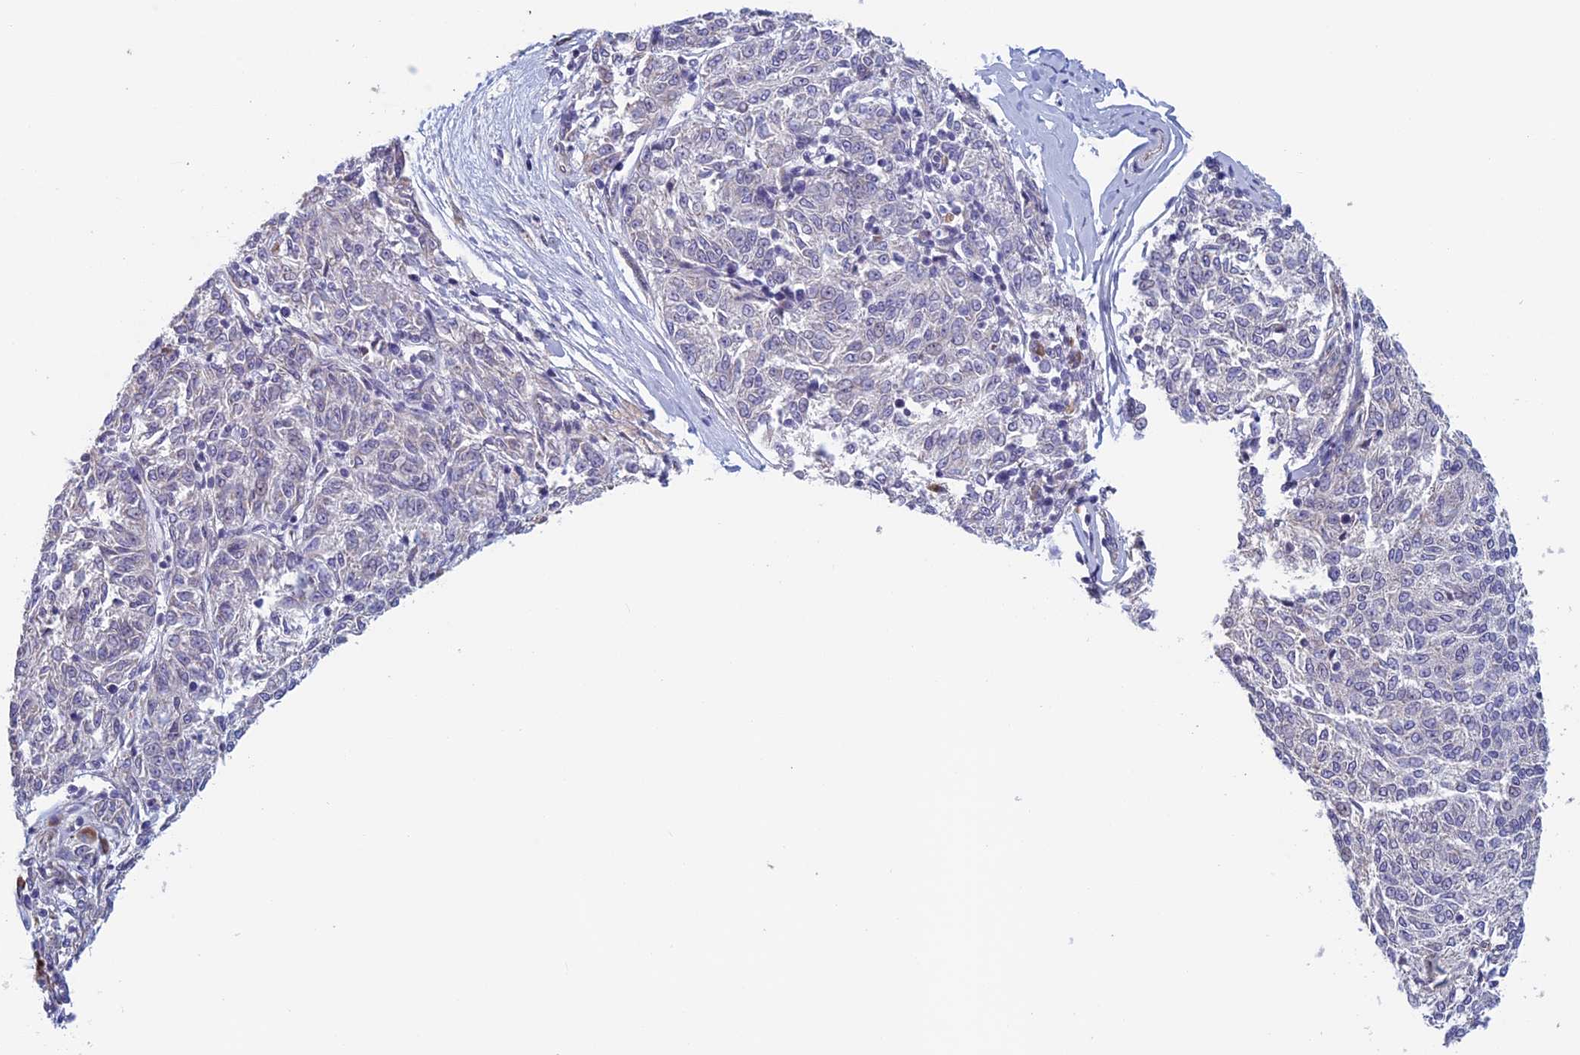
{"staining": {"intensity": "negative", "quantity": "none", "location": "none"}, "tissue": "melanoma", "cell_type": "Tumor cells", "image_type": "cancer", "snomed": [{"axis": "morphology", "description": "Malignant melanoma, NOS"}, {"axis": "topography", "description": "Skin"}], "caption": "High power microscopy image of an immunohistochemistry photomicrograph of malignant melanoma, revealing no significant expression in tumor cells.", "gene": "BCL2L10", "patient": {"sex": "female", "age": 72}}